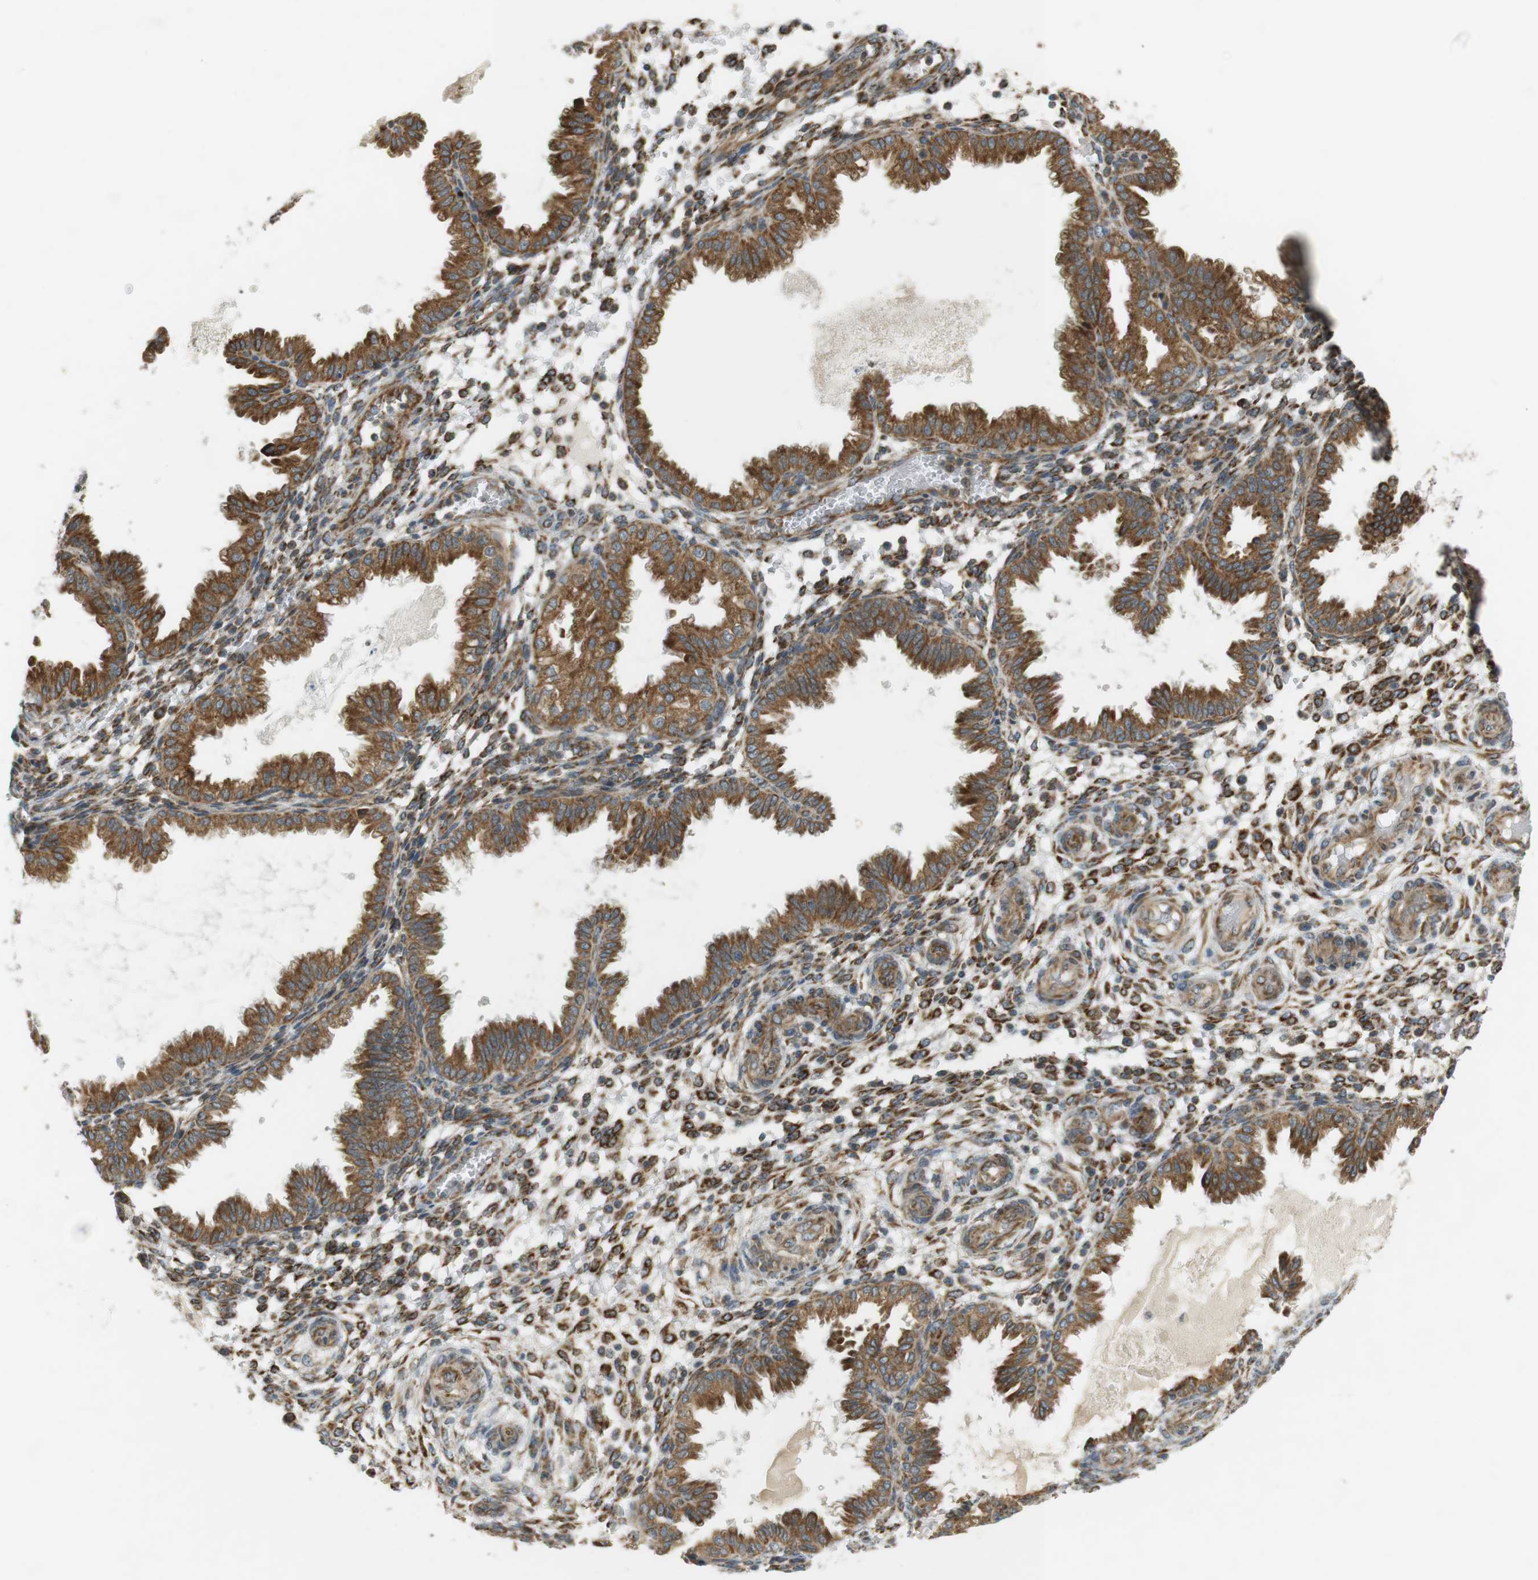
{"staining": {"intensity": "strong", "quantity": "25%-75%", "location": "cytoplasmic/membranous"}, "tissue": "endometrium", "cell_type": "Cells in endometrial stroma", "image_type": "normal", "snomed": [{"axis": "morphology", "description": "Normal tissue, NOS"}, {"axis": "topography", "description": "Endometrium"}], "caption": "Immunohistochemistry photomicrograph of unremarkable endometrium: human endometrium stained using immunohistochemistry (IHC) demonstrates high levels of strong protein expression localized specifically in the cytoplasmic/membranous of cells in endometrial stroma, appearing as a cytoplasmic/membranous brown color.", "gene": "SLC41A1", "patient": {"sex": "female", "age": 33}}